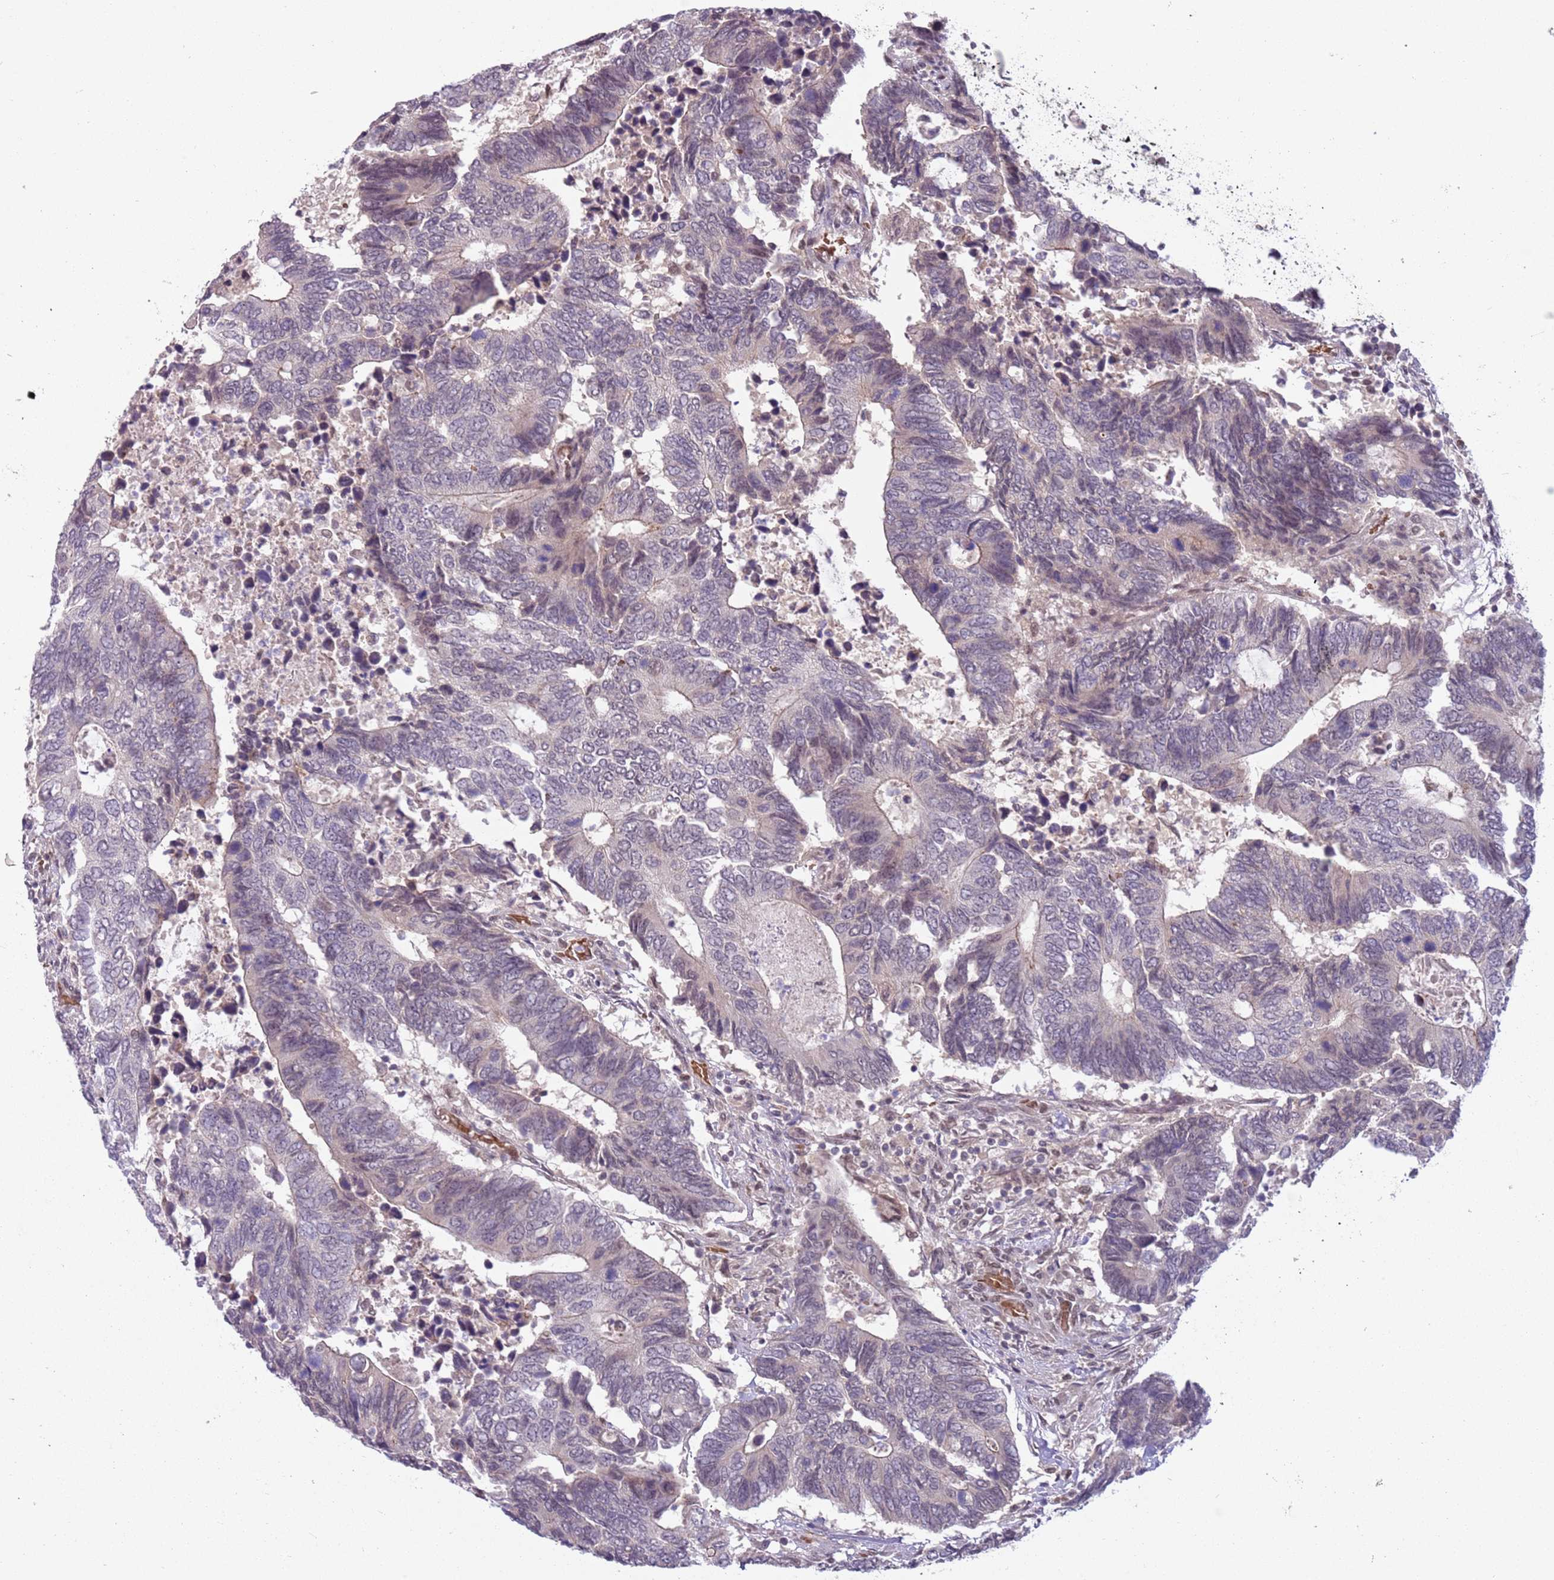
{"staining": {"intensity": "negative", "quantity": "none", "location": "none"}, "tissue": "colorectal cancer", "cell_type": "Tumor cells", "image_type": "cancer", "snomed": [{"axis": "morphology", "description": "Adenocarcinoma, NOS"}, {"axis": "topography", "description": "Colon"}], "caption": "DAB immunohistochemical staining of human colorectal cancer (adenocarcinoma) reveals no significant positivity in tumor cells.", "gene": "TM2D1", "patient": {"sex": "male", "age": 87}}